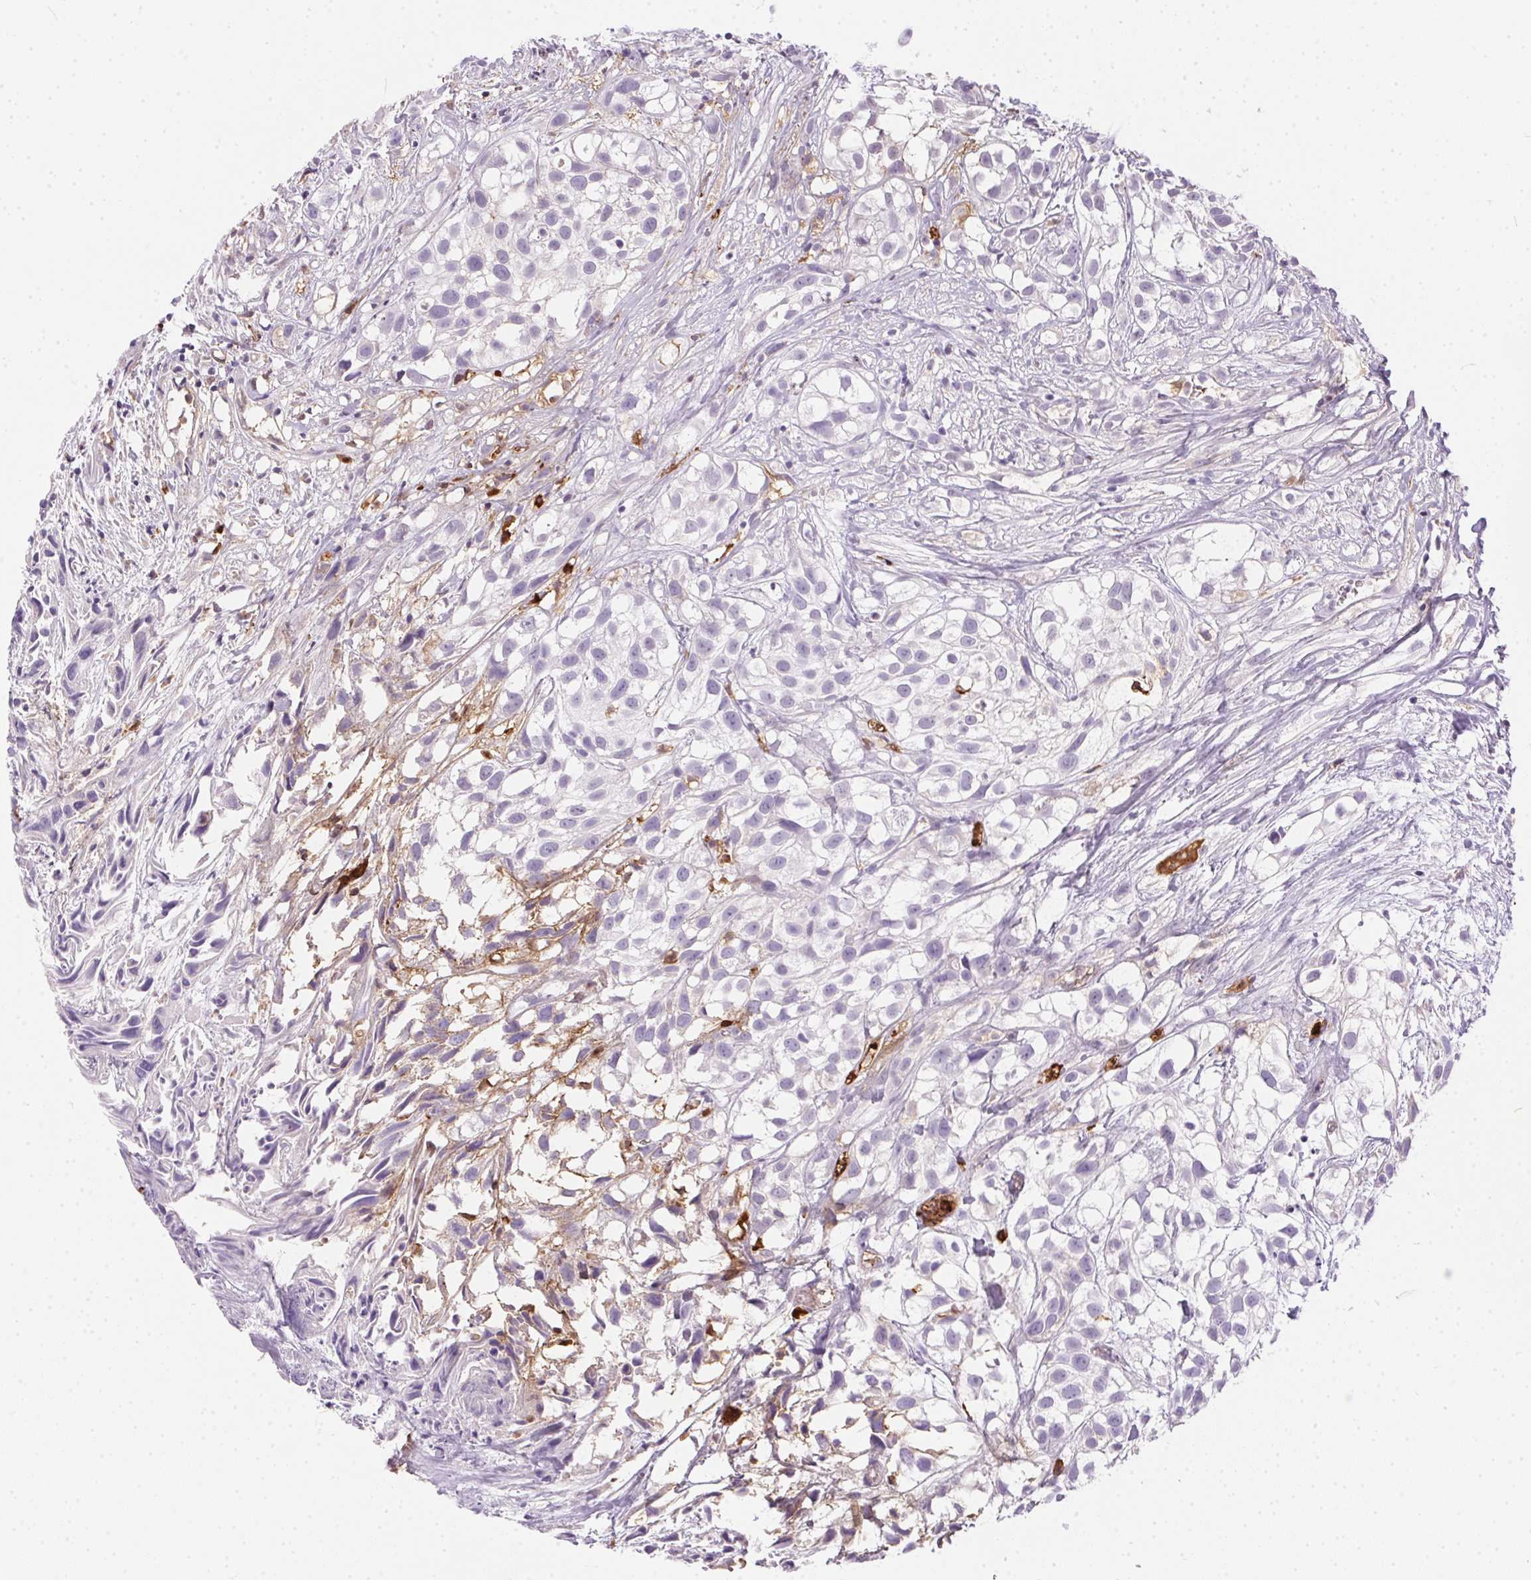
{"staining": {"intensity": "negative", "quantity": "none", "location": "none"}, "tissue": "urothelial cancer", "cell_type": "Tumor cells", "image_type": "cancer", "snomed": [{"axis": "morphology", "description": "Urothelial carcinoma, High grade"}, {"axis": "topography", "description": "Urinary bladder"}], "caption": "This micrograph is of high-grade urothelial carcinoma stained with immunohistochemistry (IHC) to label a protein in brown with the nuclei are counter-stained blue. There is no positivity in tumor cells.", "gene": "ORM1", "patient": {"sex": "male", "age": 56}}